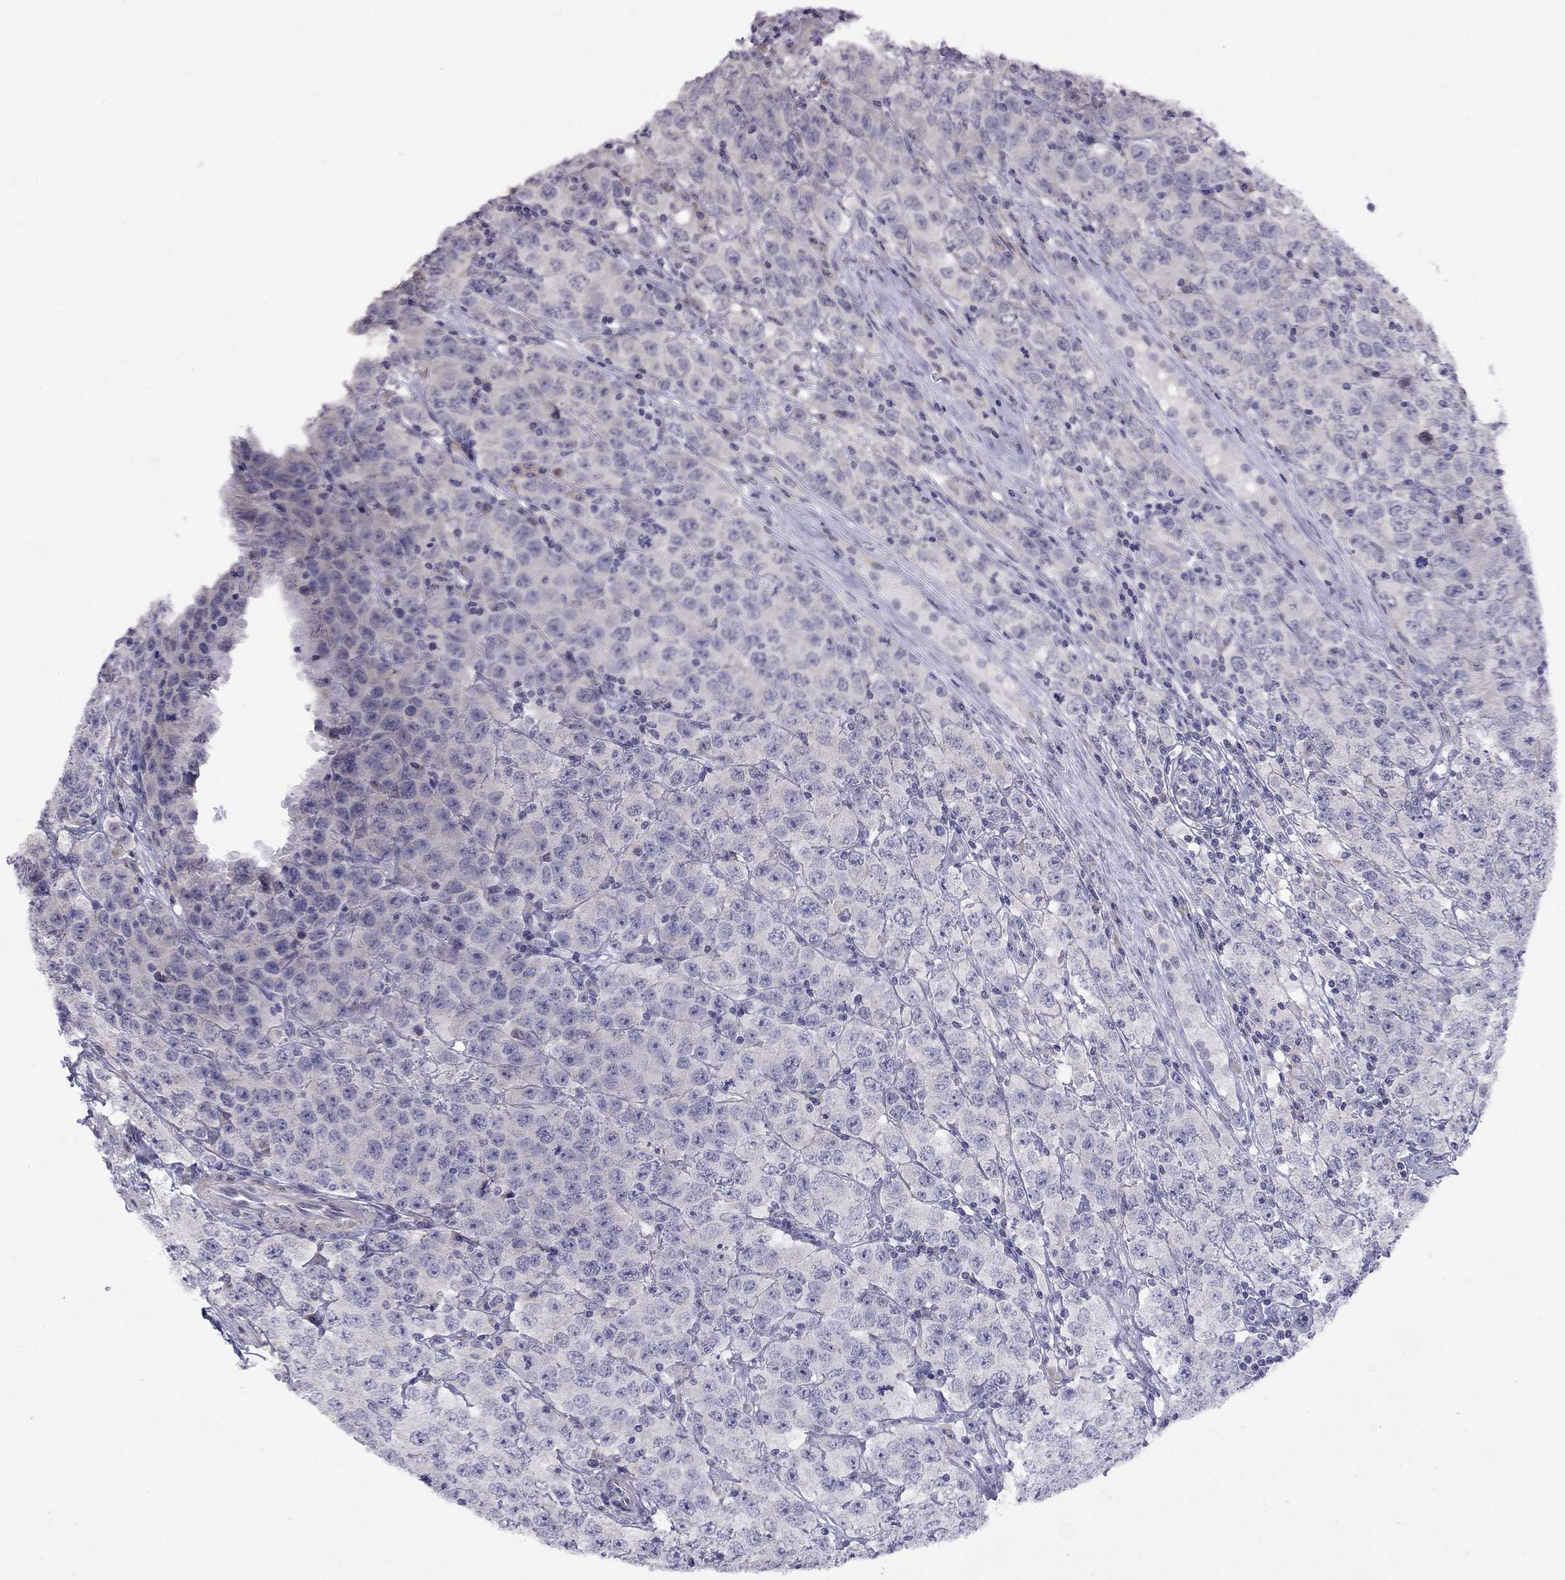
{"staining": {"intensity": "negative", "quantity": "none", "location": "none"}, "tissue": "testis cancer", "cell_type": "Tumor cells", "image_type": "cancer", "snomed": [{"axis": "morphology", "description": "Seminoma, NOS"}, {"axis": "topography", "description": "Testis"}], "caption": "A high-resolution photomicrograph shows IHC staining of testis cancer, which demonstrates no significant expression in tumor cells.", "gene": "HES5", "patient": {"sex": "male", "age": 52}}